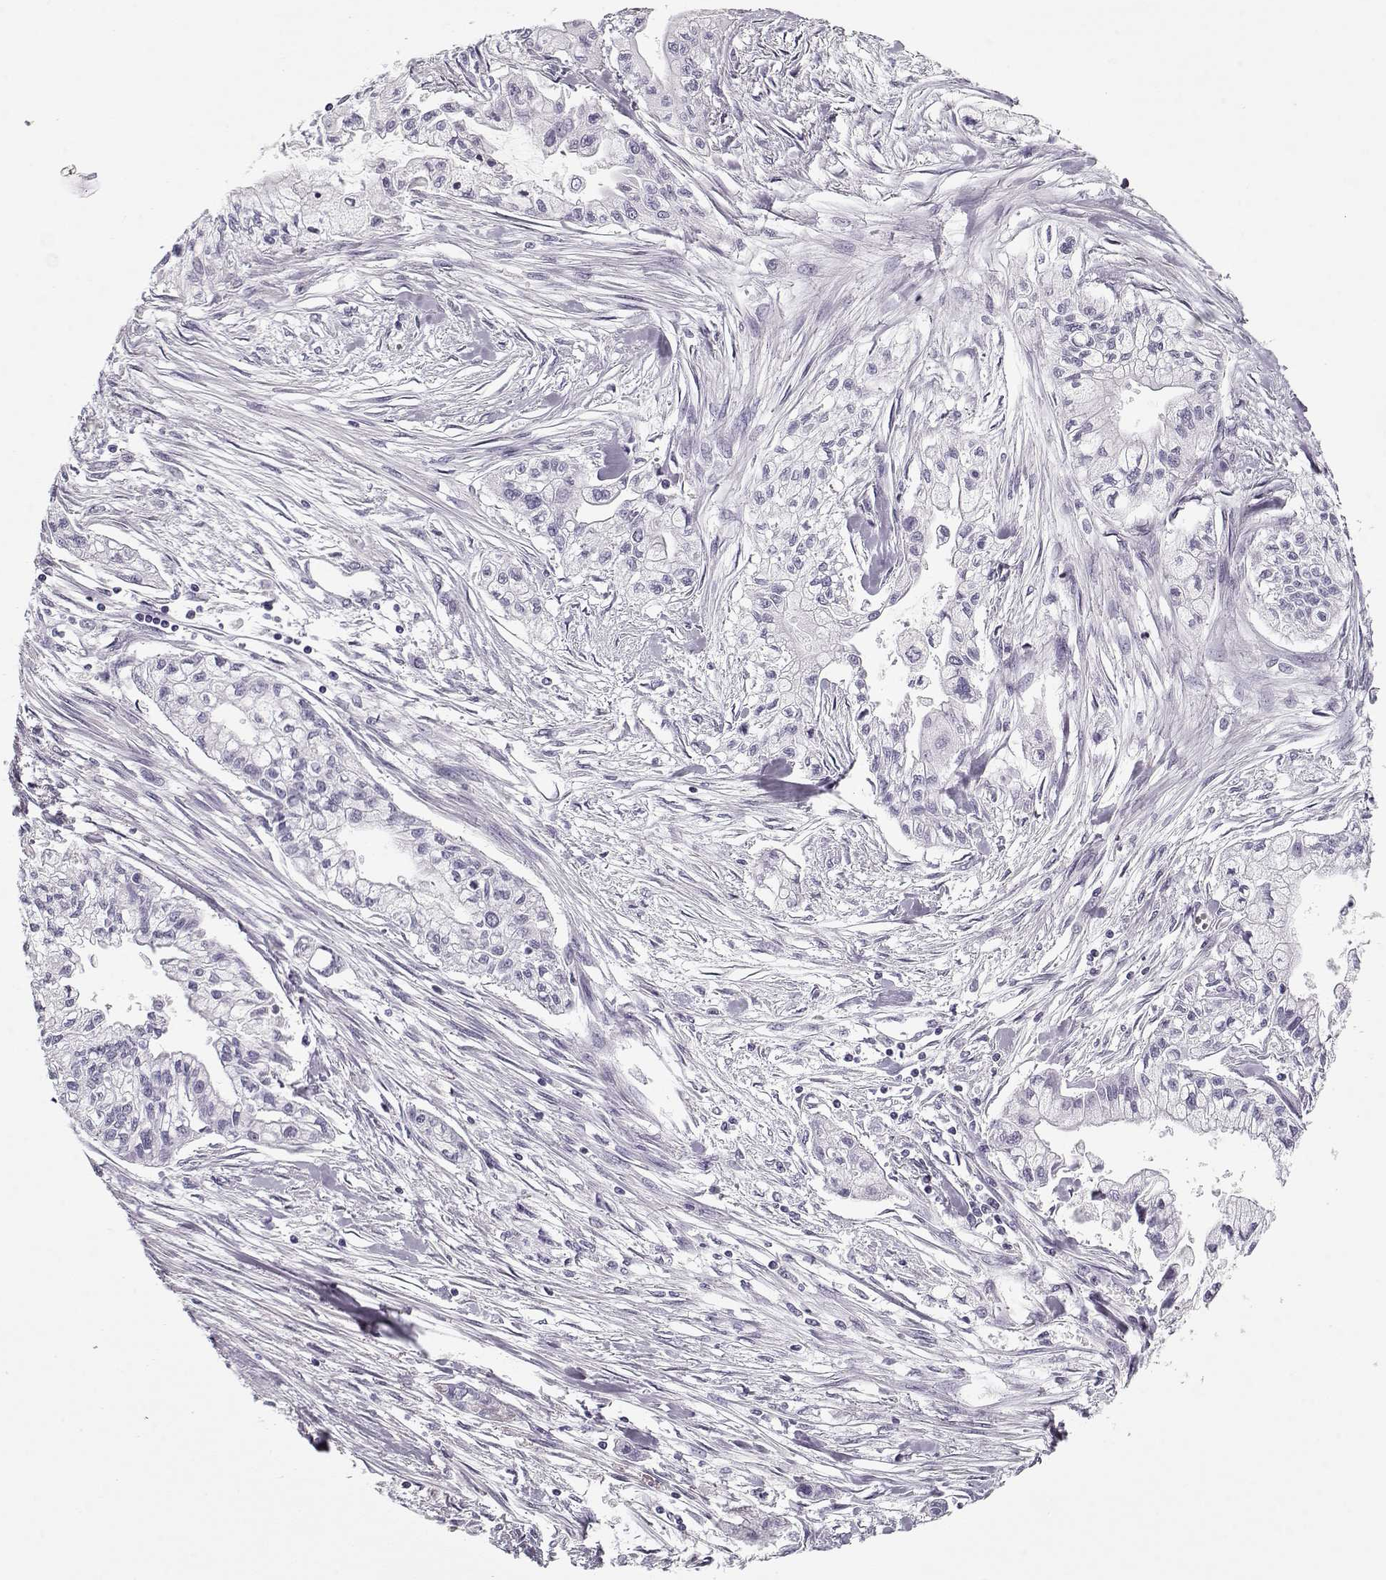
{"staining": {"intensity": "negative", "quantity": "none", "location": "none"}, "tissue": "pancreatic cancer", "cell_type": "Tumor cells", "image_type": "cancer", "snomed": [{"axis": "morphology", "description": "Adenocarcinoma, NOS"}, {"axis": "topography", "description": "Pancreas"}], "caption": "An image of human pancreatic cancer (adenocarcinoma) is negative for staining in tumor cells.", "gene": "CCDC136", "patient": {"sex": "male", "age": 54}}